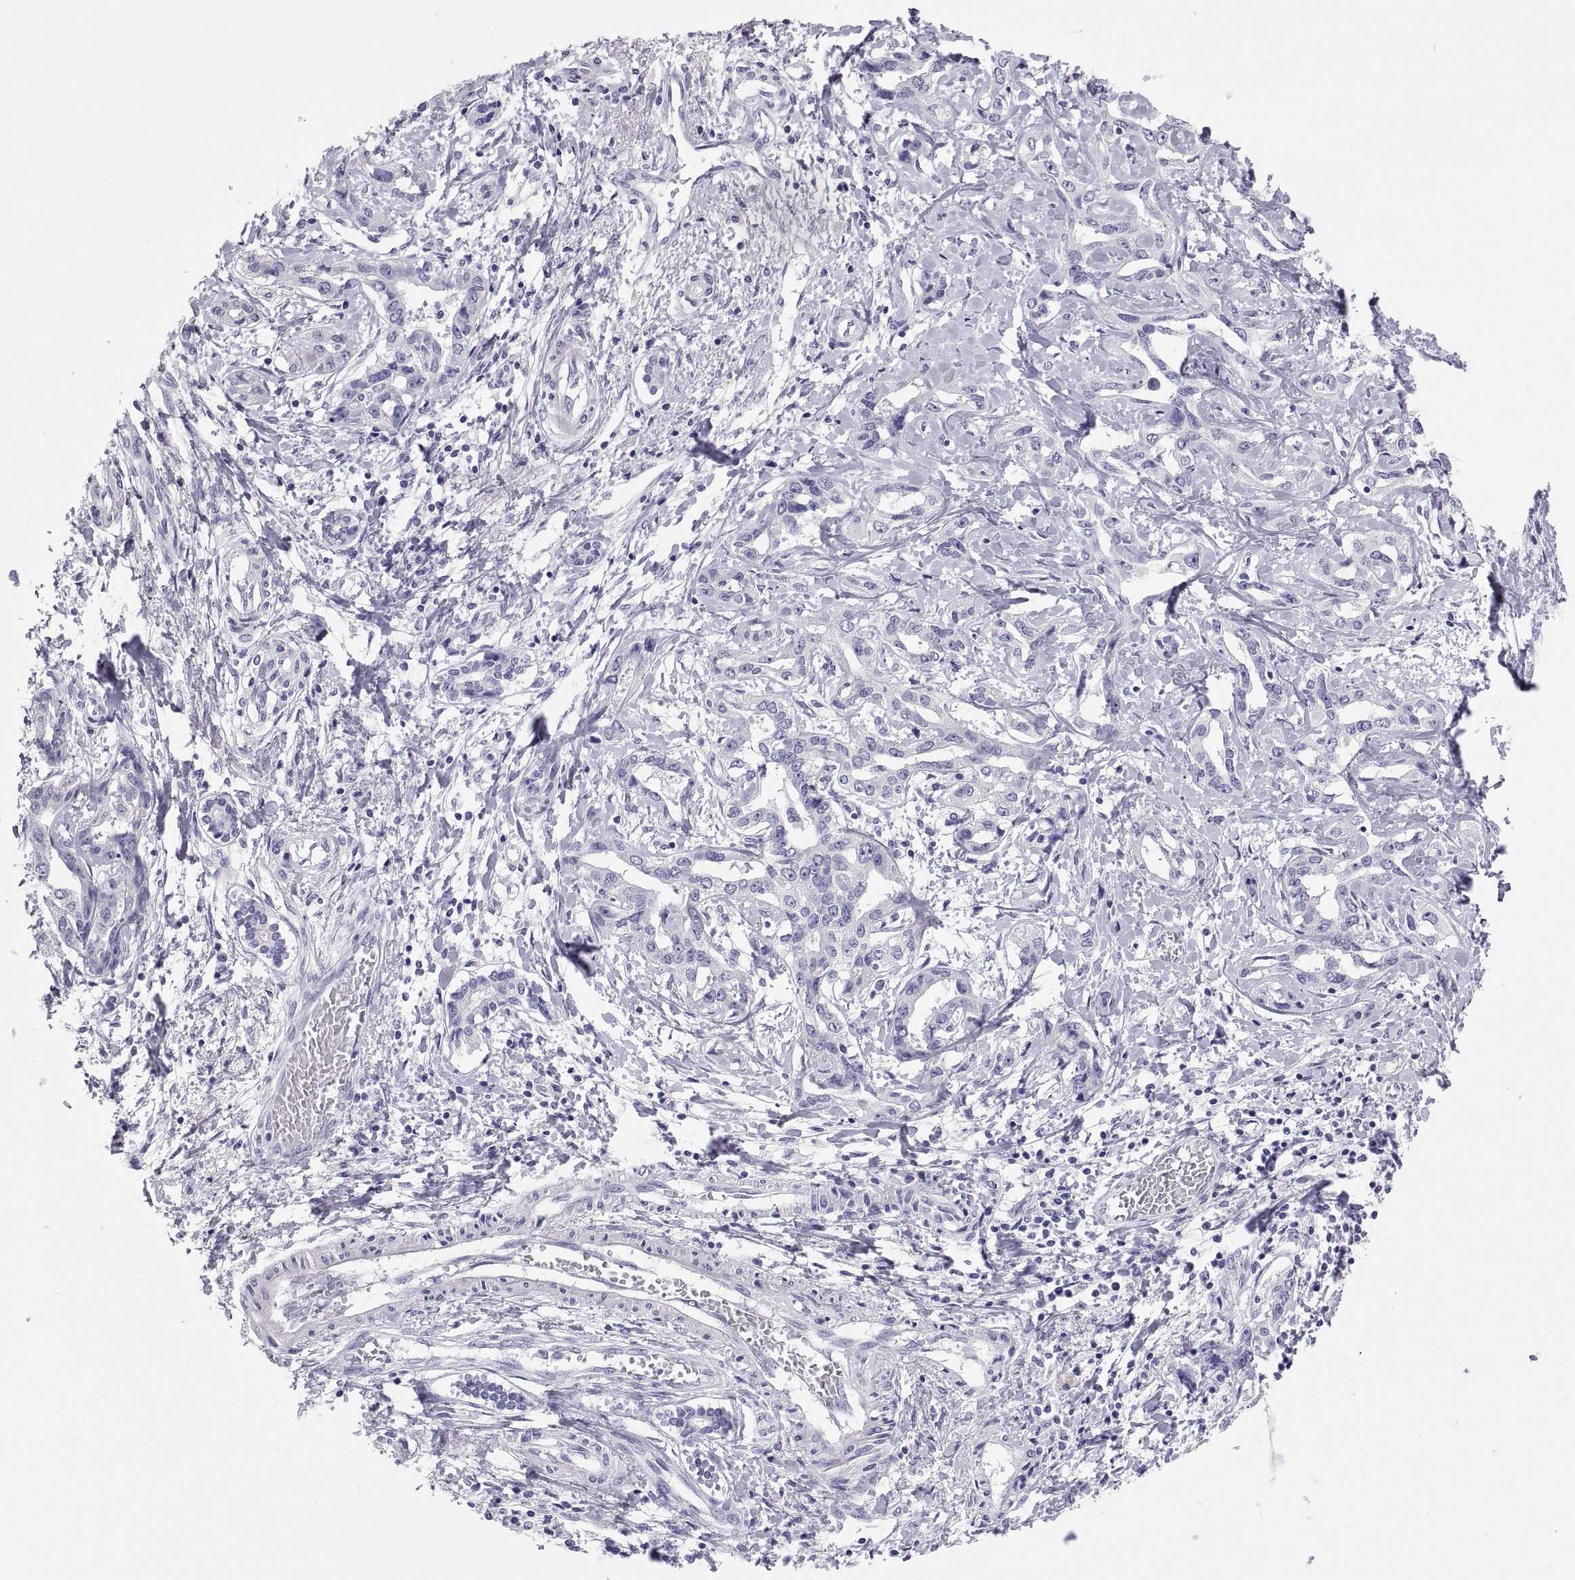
{"staining": {"intensity": "negative", "quantity": "none", "location": "none"}, "tissue": "liver cancer", "cell_type": "Tumor cells", "image_type": "cancer", "snomed": [{"axis": "morphology", "description": "Cholangiocarcinoma"}, {"axis": "topography", "description": "Liver"}], "caption": "A micrograph of liver cancer stained for a protein shows no brown staining in tumor cells.", "gene": "RNASE12", "patient": {"sex": "male", "age": 59}}